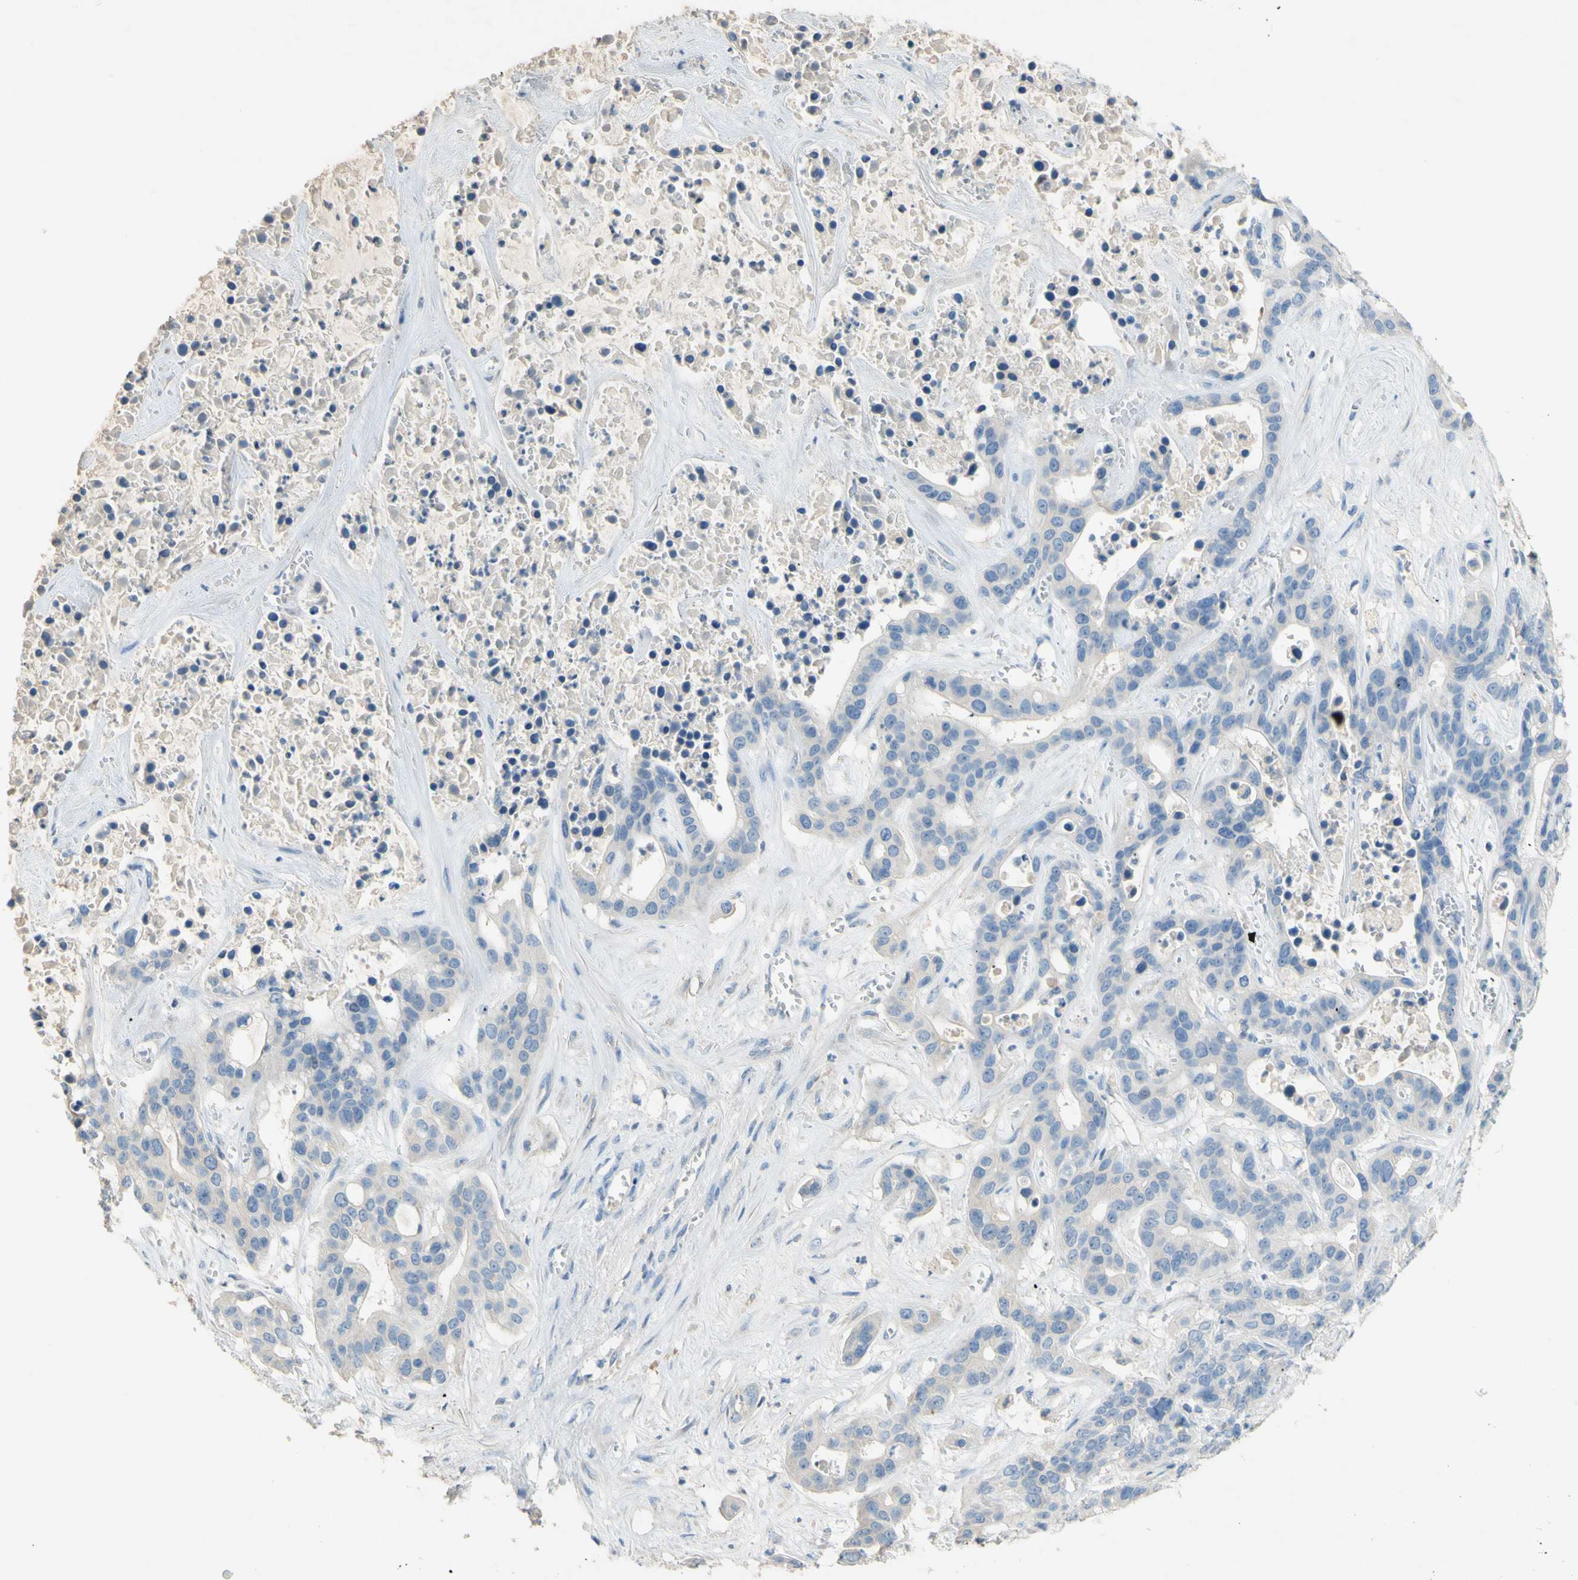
{"staining": {"intensity": "negative", "quantity": "none", "location": "none"}, "tissue": "liver cancer", "cell_type": "Tumor cells", "image_type": "cancer", "snomed": [{"axis": "morphology", "description": "Cholangiocarcinoma"}, {"axis": "topography", "description": "Liver"}], "caption": "High magnification brightfield microscopy of liver cholangiocarcinoma stained with DAB (brown) and counterstained with hematoxylin (blue): tumor cells show no significant positivity.", "gene": "PACSIN1", "patient": {"sex": "female", "age": 65}}